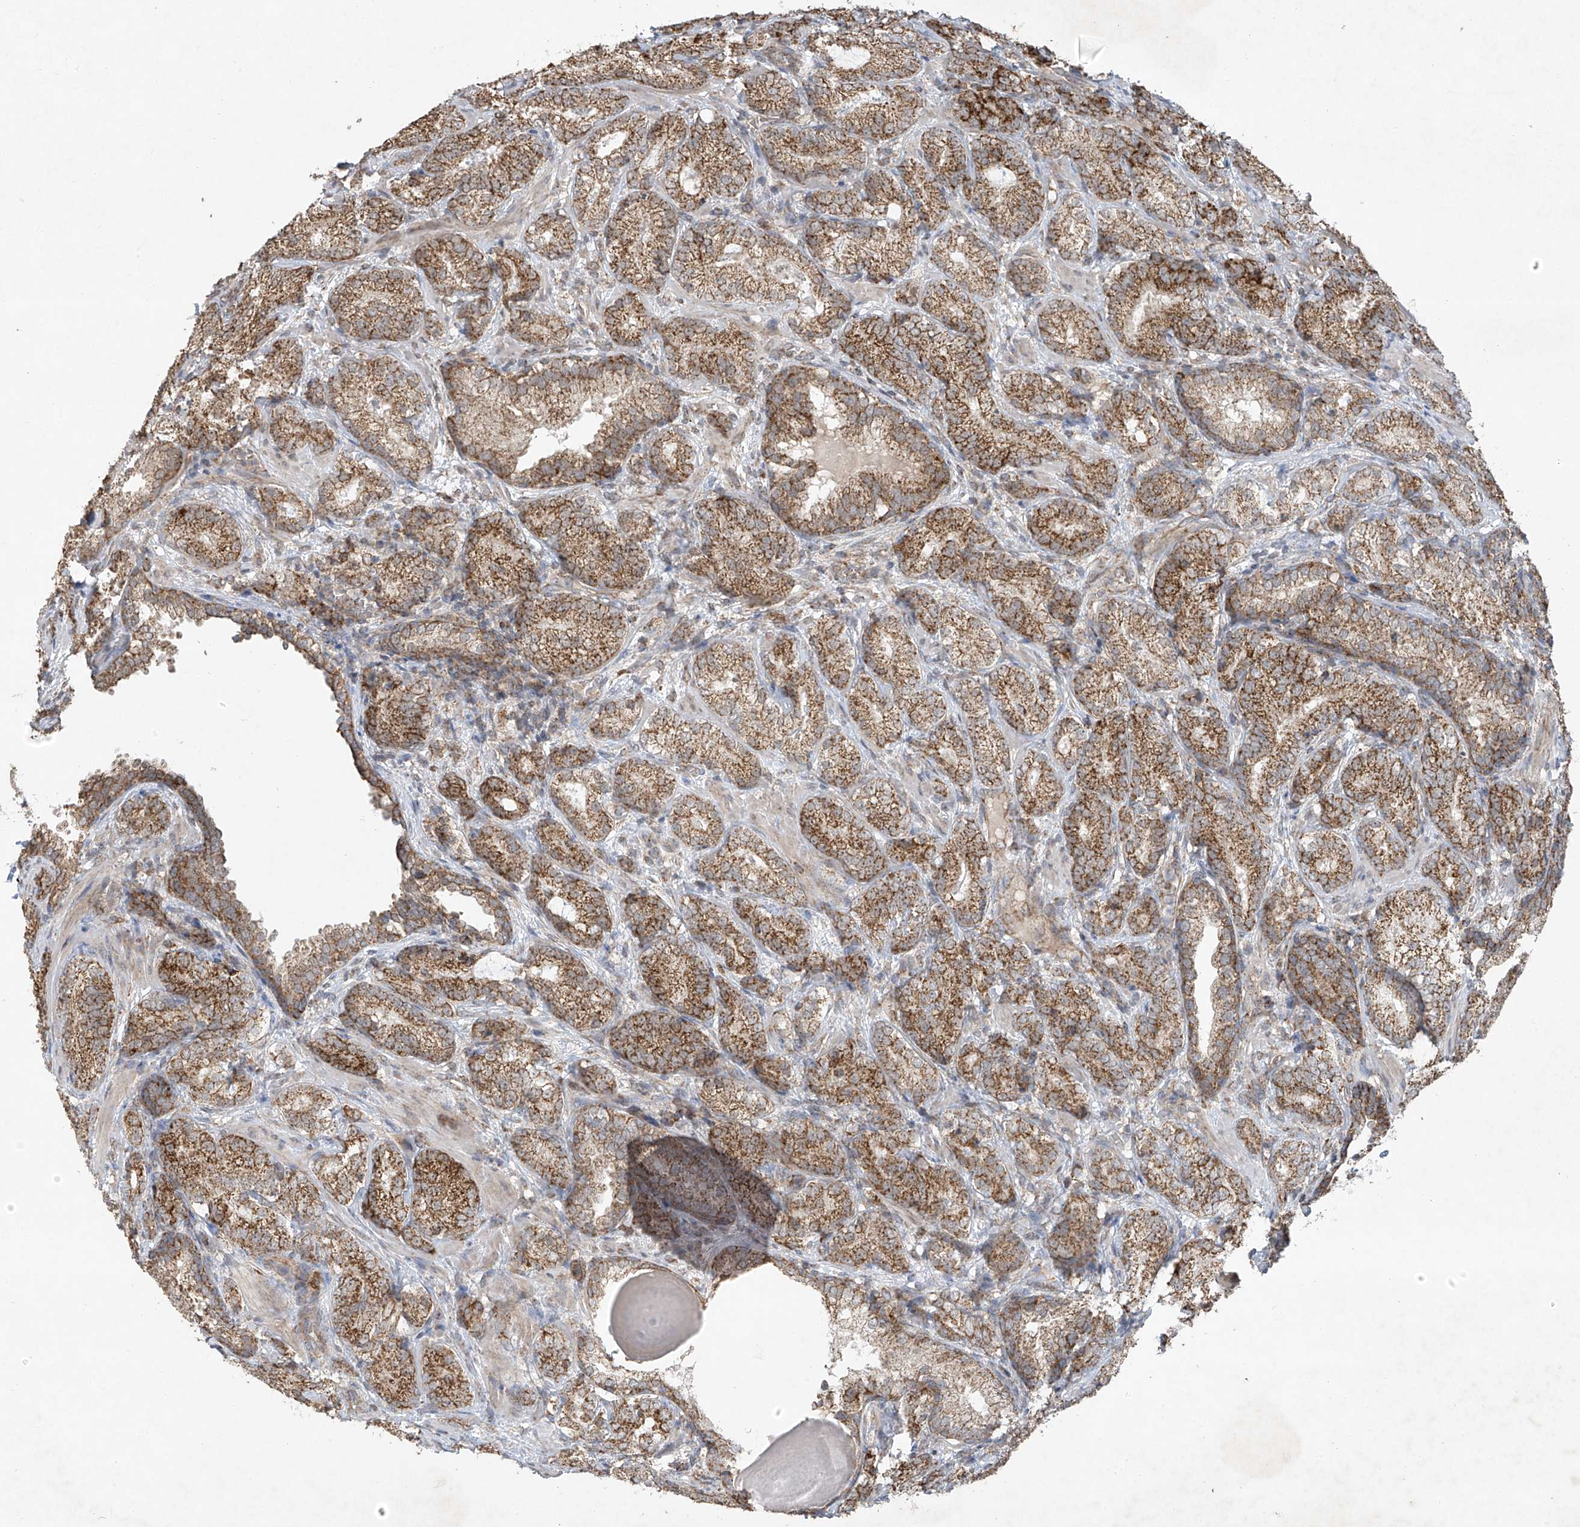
{"staining": {"intensity": "moderate", "quantity": ">75%", "location": "cytoplasmic/membranous"}, "tissue": "prostate cancer", "cell_type": "Tumor cells", "image_type": "cancer", "snomed": [{"axis": "morphology", "description": "Adenocarcinoma, High grade"}, {"axis": "topography", "description": "Prostate"}], "caption": "Brown immunohistochemical staining in prostate cancer displays moderate cytoplasmic/membranous positivity in about >75% of tumor cells.", "gene": "UQCC1", "patient": {"sex": "male", "age": 66}}